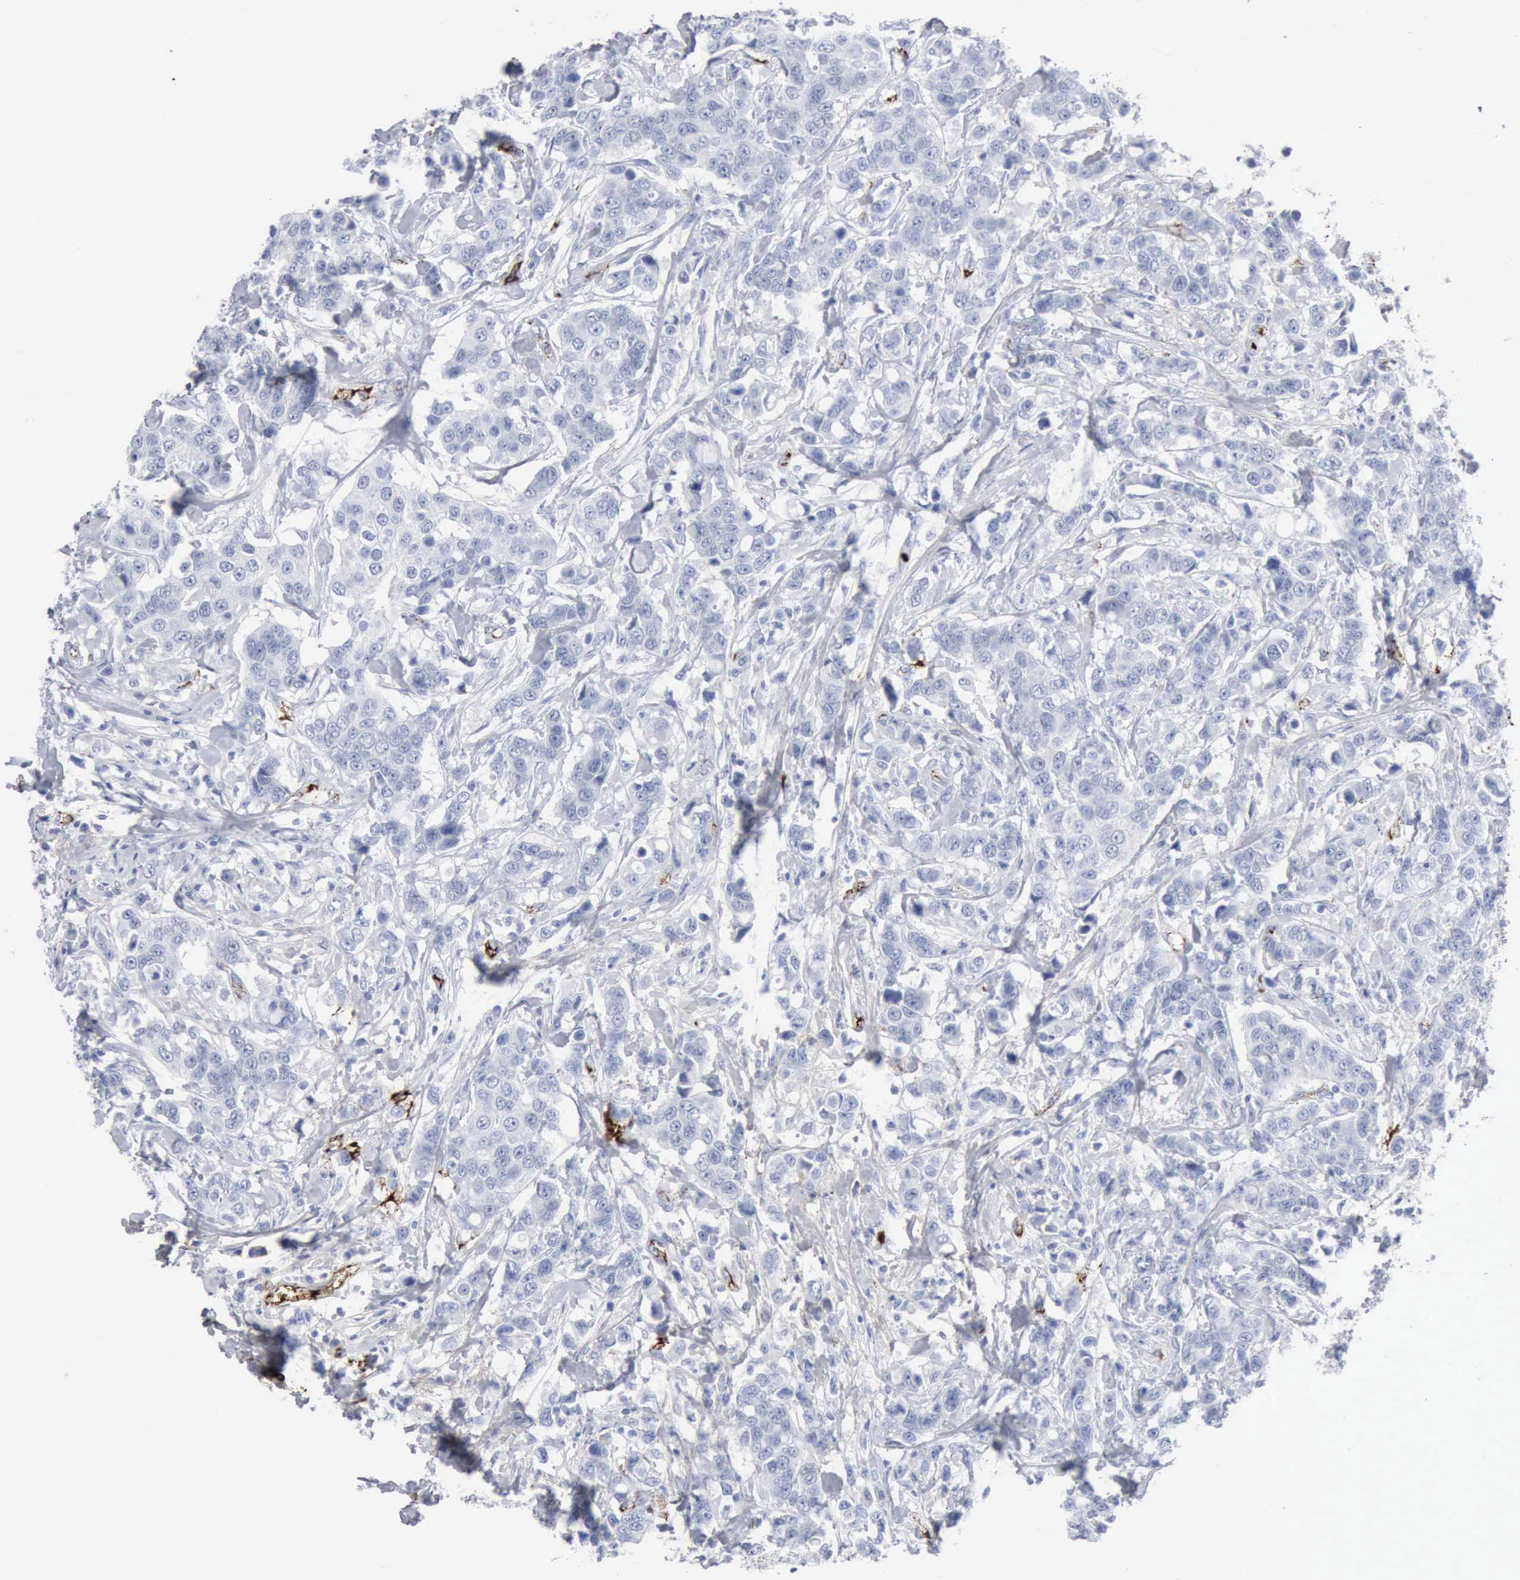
{"staining": {"intensity": "negative", "quantity": "none", "location": "none"}, "tissue": "breast cancer", "cell_type": "Tumor cells", "image_type": "cancer", "snomed": [{"axis": "morphology", "description": "Duct carcinoma"}, {"axis": "topography", "description": "Breast"}], "caption": "Image shows no protein expression in tumor cells of invasive ductal carcinoma (breast) tissue.", "gene": "C4BPA", "patient": {"sex": "female", "age": 27}}